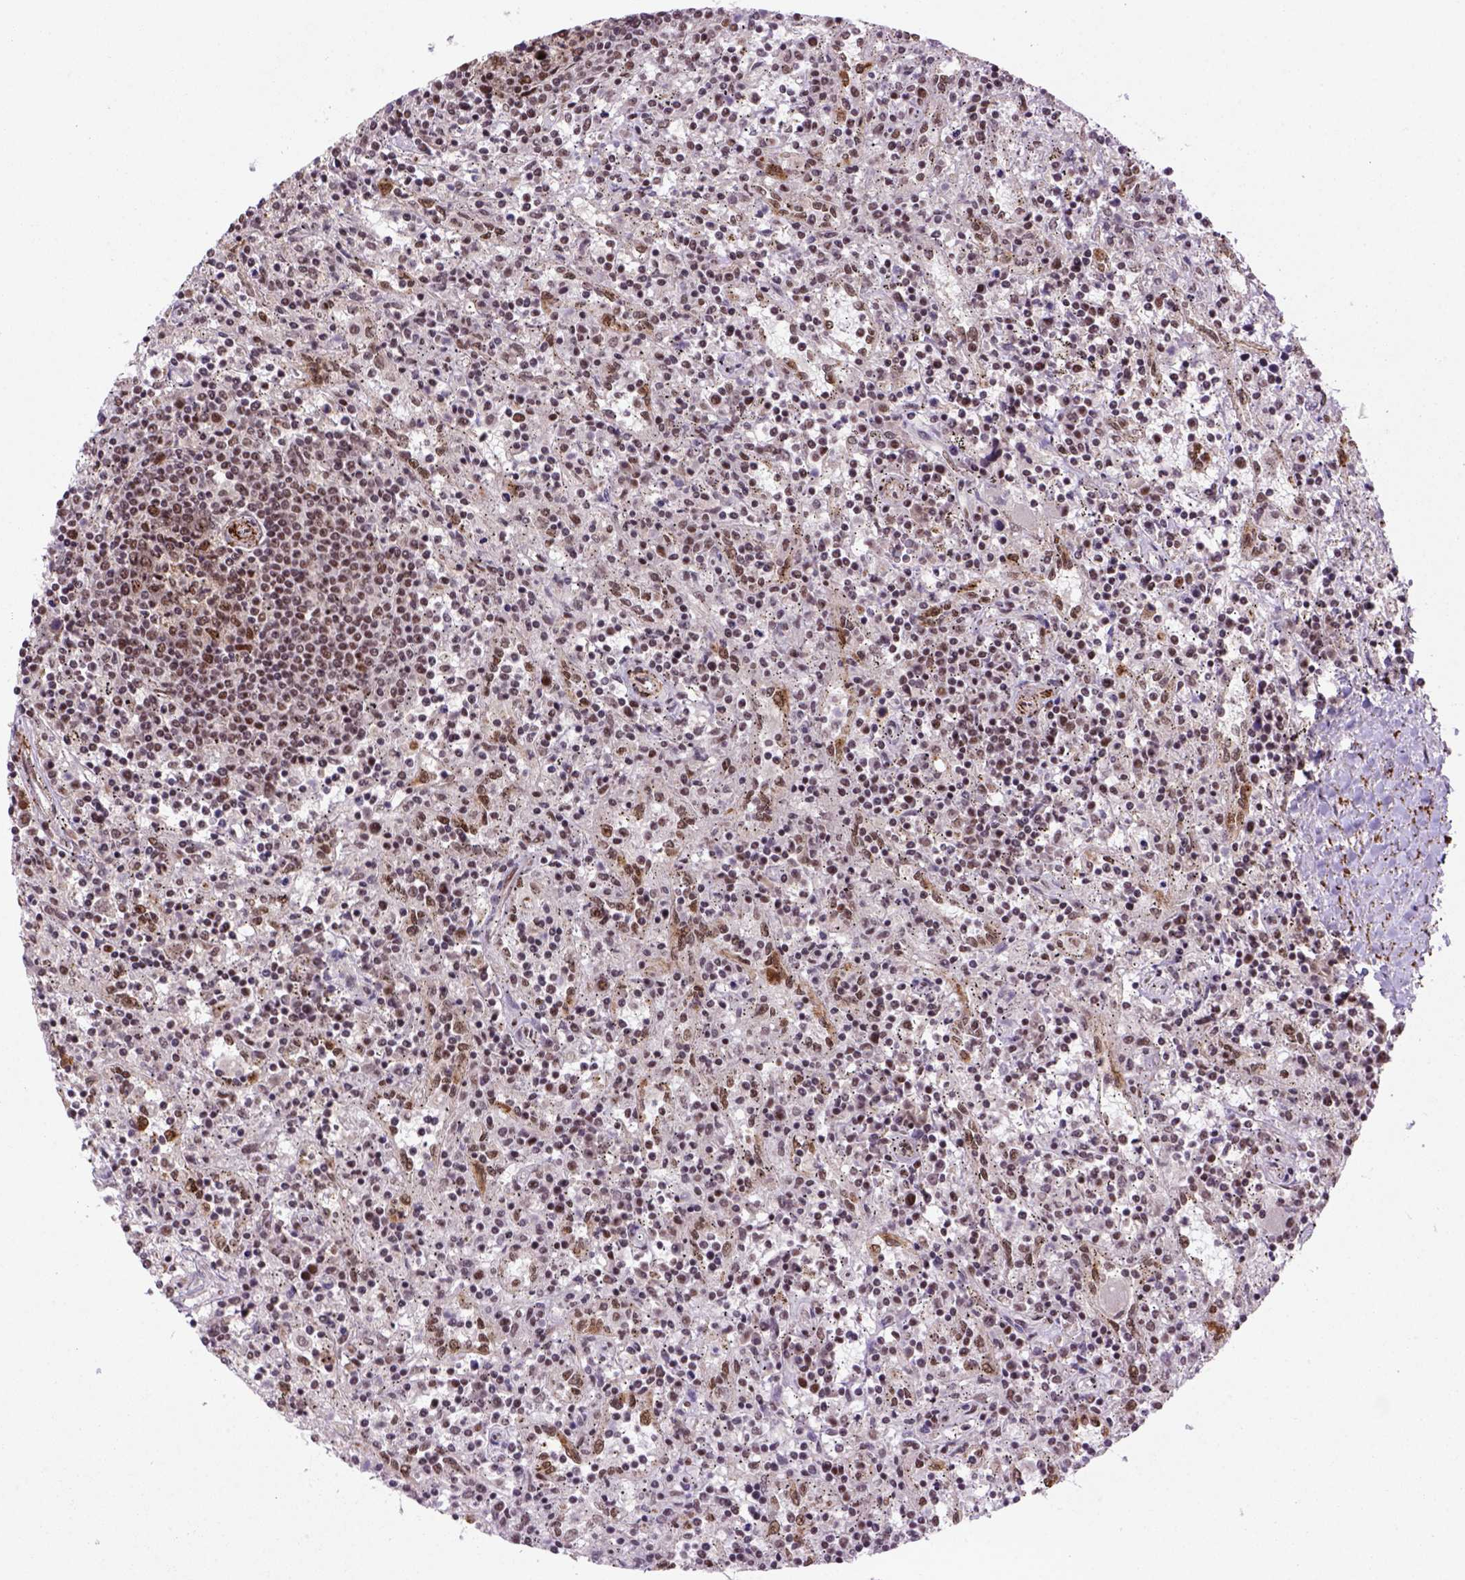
{"staining": {"intensity": "moderate", "quantity": ">75%", "location": "nuclear"}, "tissue": "lymphoma", "cell_type": "Tumor cells", "image_type": "cancer", "snomed": [{"axis": "morphology", "description": "Malignant lymphoma, non-Hodgkin's type, Low grade"}, {"axis": "topography", "description": "Spleen"}], "caption": "DAB immunohistochemical staining of malignant lymphoma, non-Hodgkin's type (low-grade) reveals moderate nuclear protein staining in about >75% of tumor cells. The staining was performed using DAB (3,3'-diaminobenzidine) to visualize the protein expression in brown, while the nuclei were stained in blue with hematoxylin (Magnification: 20x).", "gene": "NSMCE2", "patient": {"sex": "male", "age": 62}}